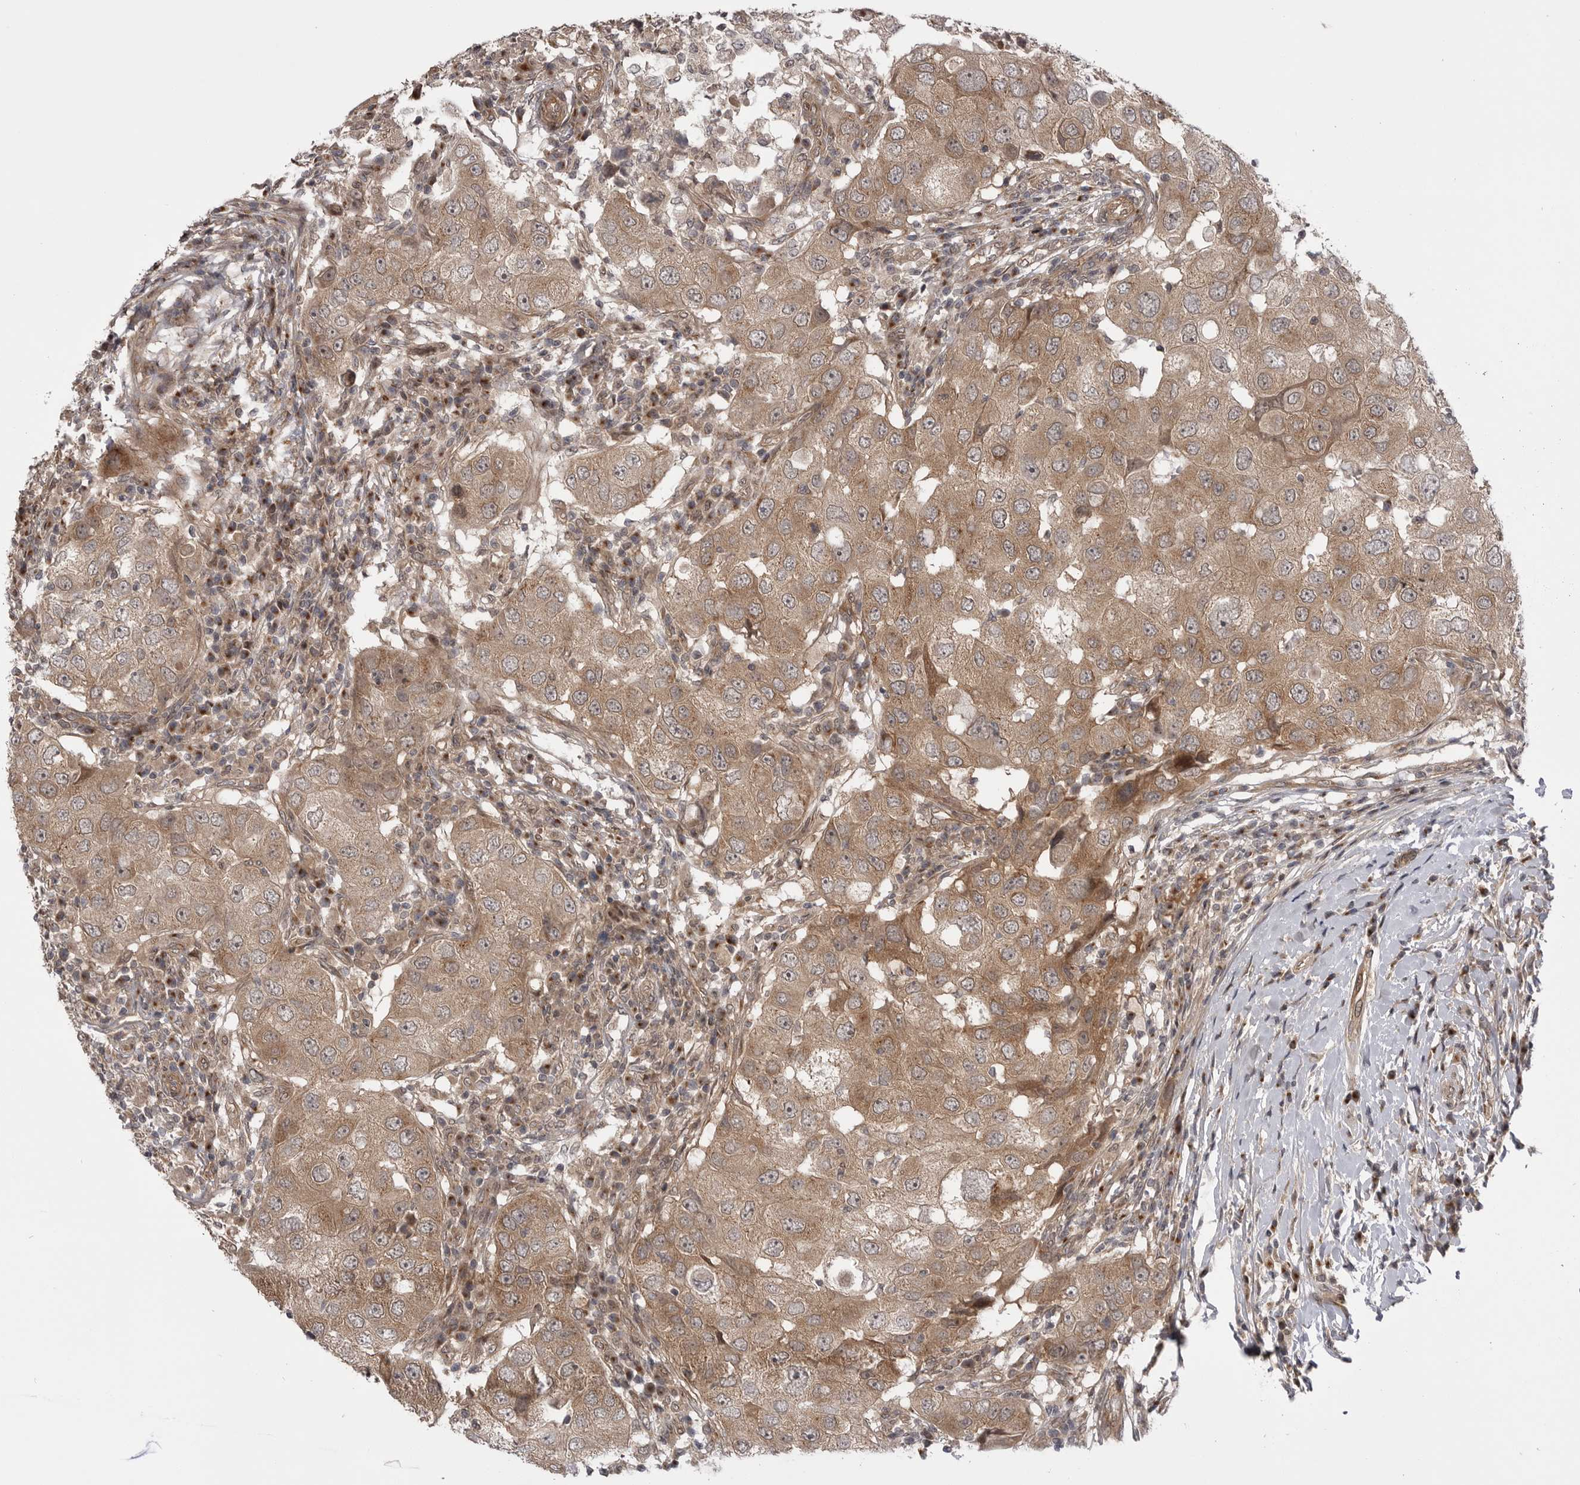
{"staining": {"intensity": "moderate", "quantity": ">75%", "location": "cytoplasmic/membranous"}, "tissue": "breast cancer", "cell_type": "Tumor cells", "image_type": "cancer", "snomed": [{"axis": "morphology", "description": "Duct carcinoma"}, {"axis": "topography", "description": "Breast"}], "caption": "Immunohistochemistry of infiltrating ductal carcinoma (breast) reveals medium levels of moderate cytoplasmic/membranous positivity in approximately >75% of tumor cells. The protein is shown in brown color, while the nuclei are stained blue.", "gene": "PDCL", "patient": {"sex": "female", "age": 27}}